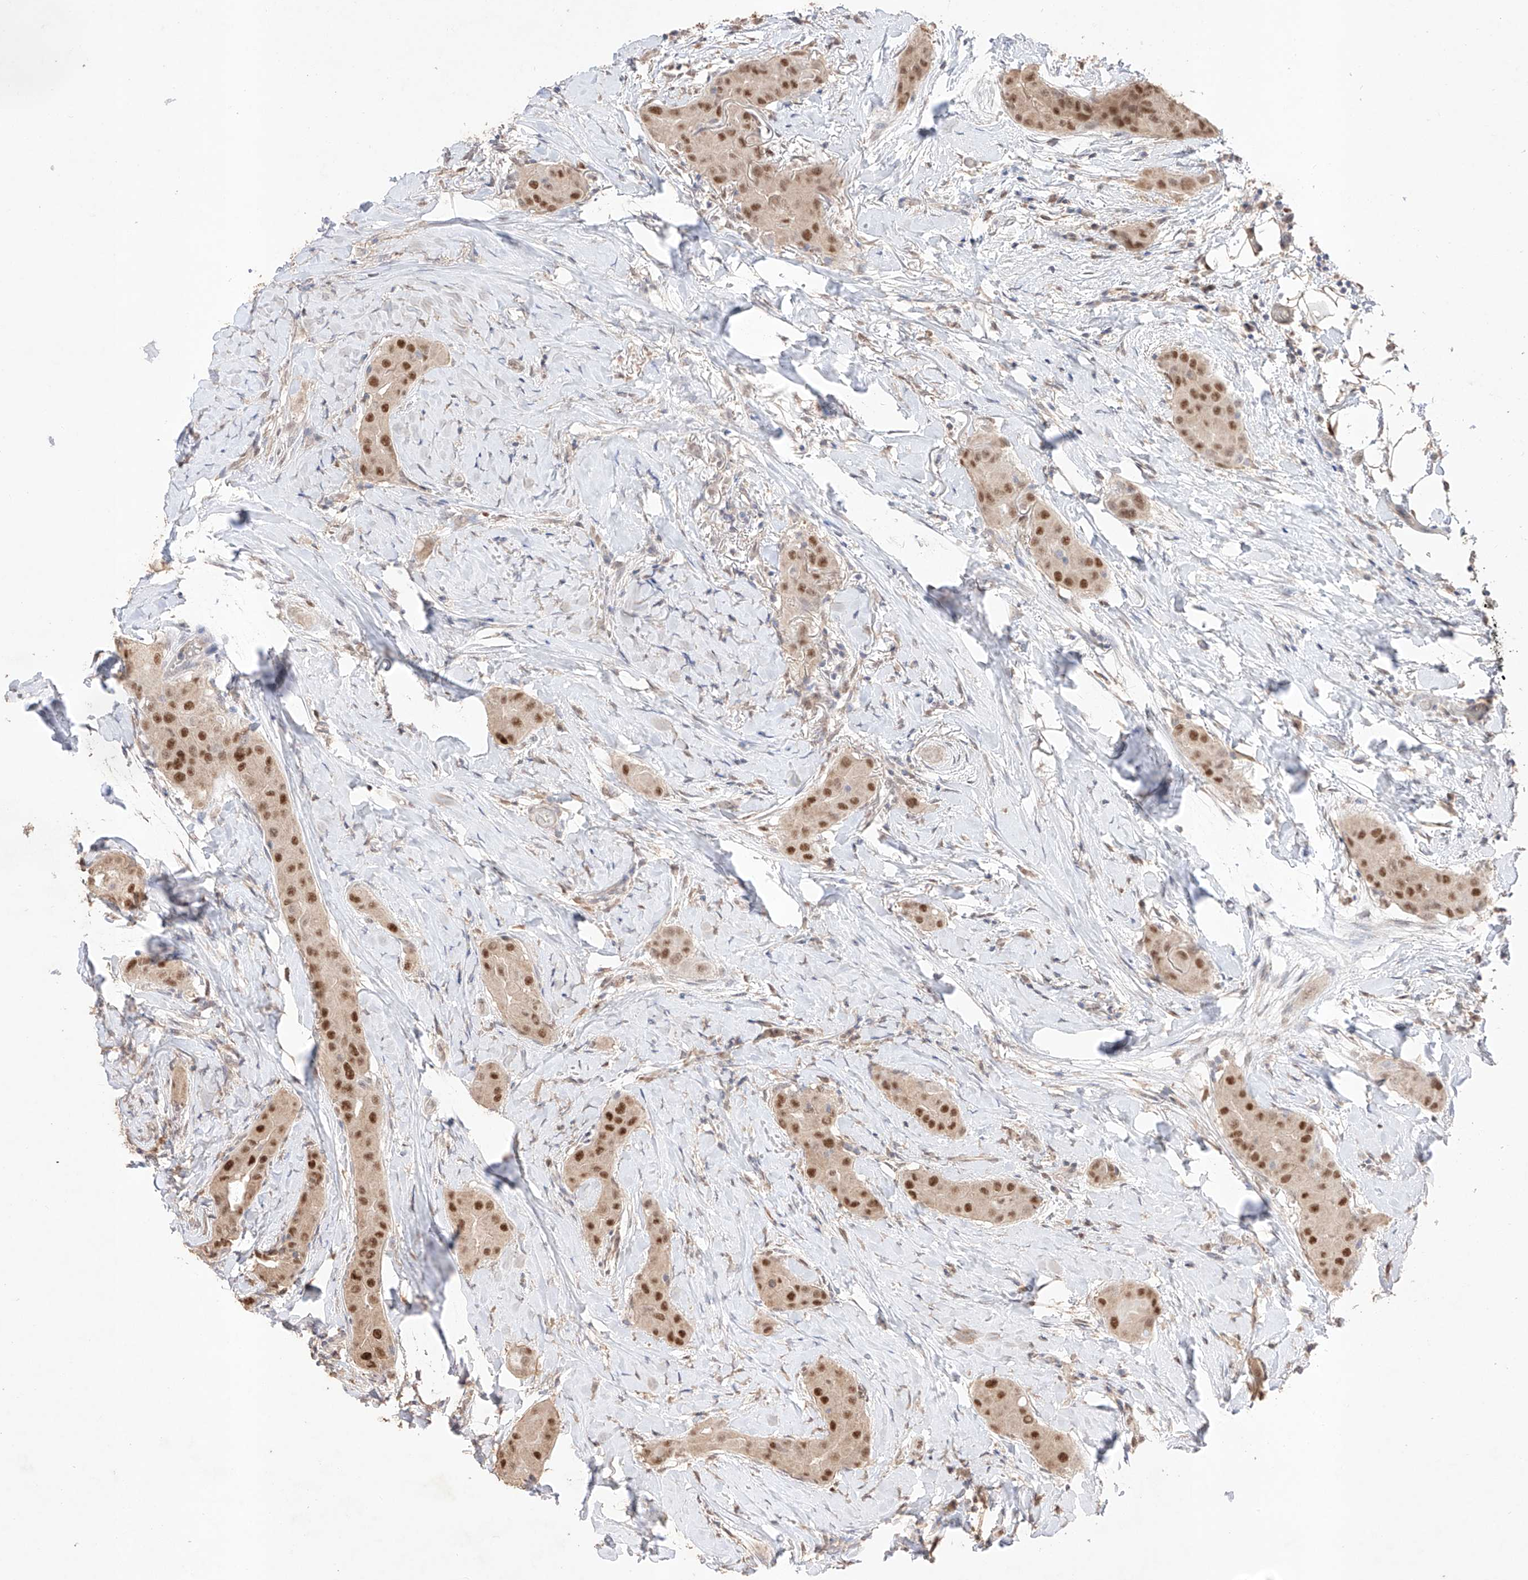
{"staining": {"intensity": "strong", "quantity": ">75%", "location": "nuclear"}, "tissue": "thyroid cancer", "cell_type": "Tumor cells", "image_type": "cancer", "snomed": [{"axis": "morphology", "description": "Papillary adenocarcinoma, NOS"}, {"axis": "topography", "description": "Thyroid gland"}], "caption": "Protein expression analysis of thyroid cancer exhibits strong nuclear staining in about >75% of tumor cells. (IHC, brightfield microscopy, high magnification).", "gene": "APIP", "patient": {"sex": "male", "age": 33}}